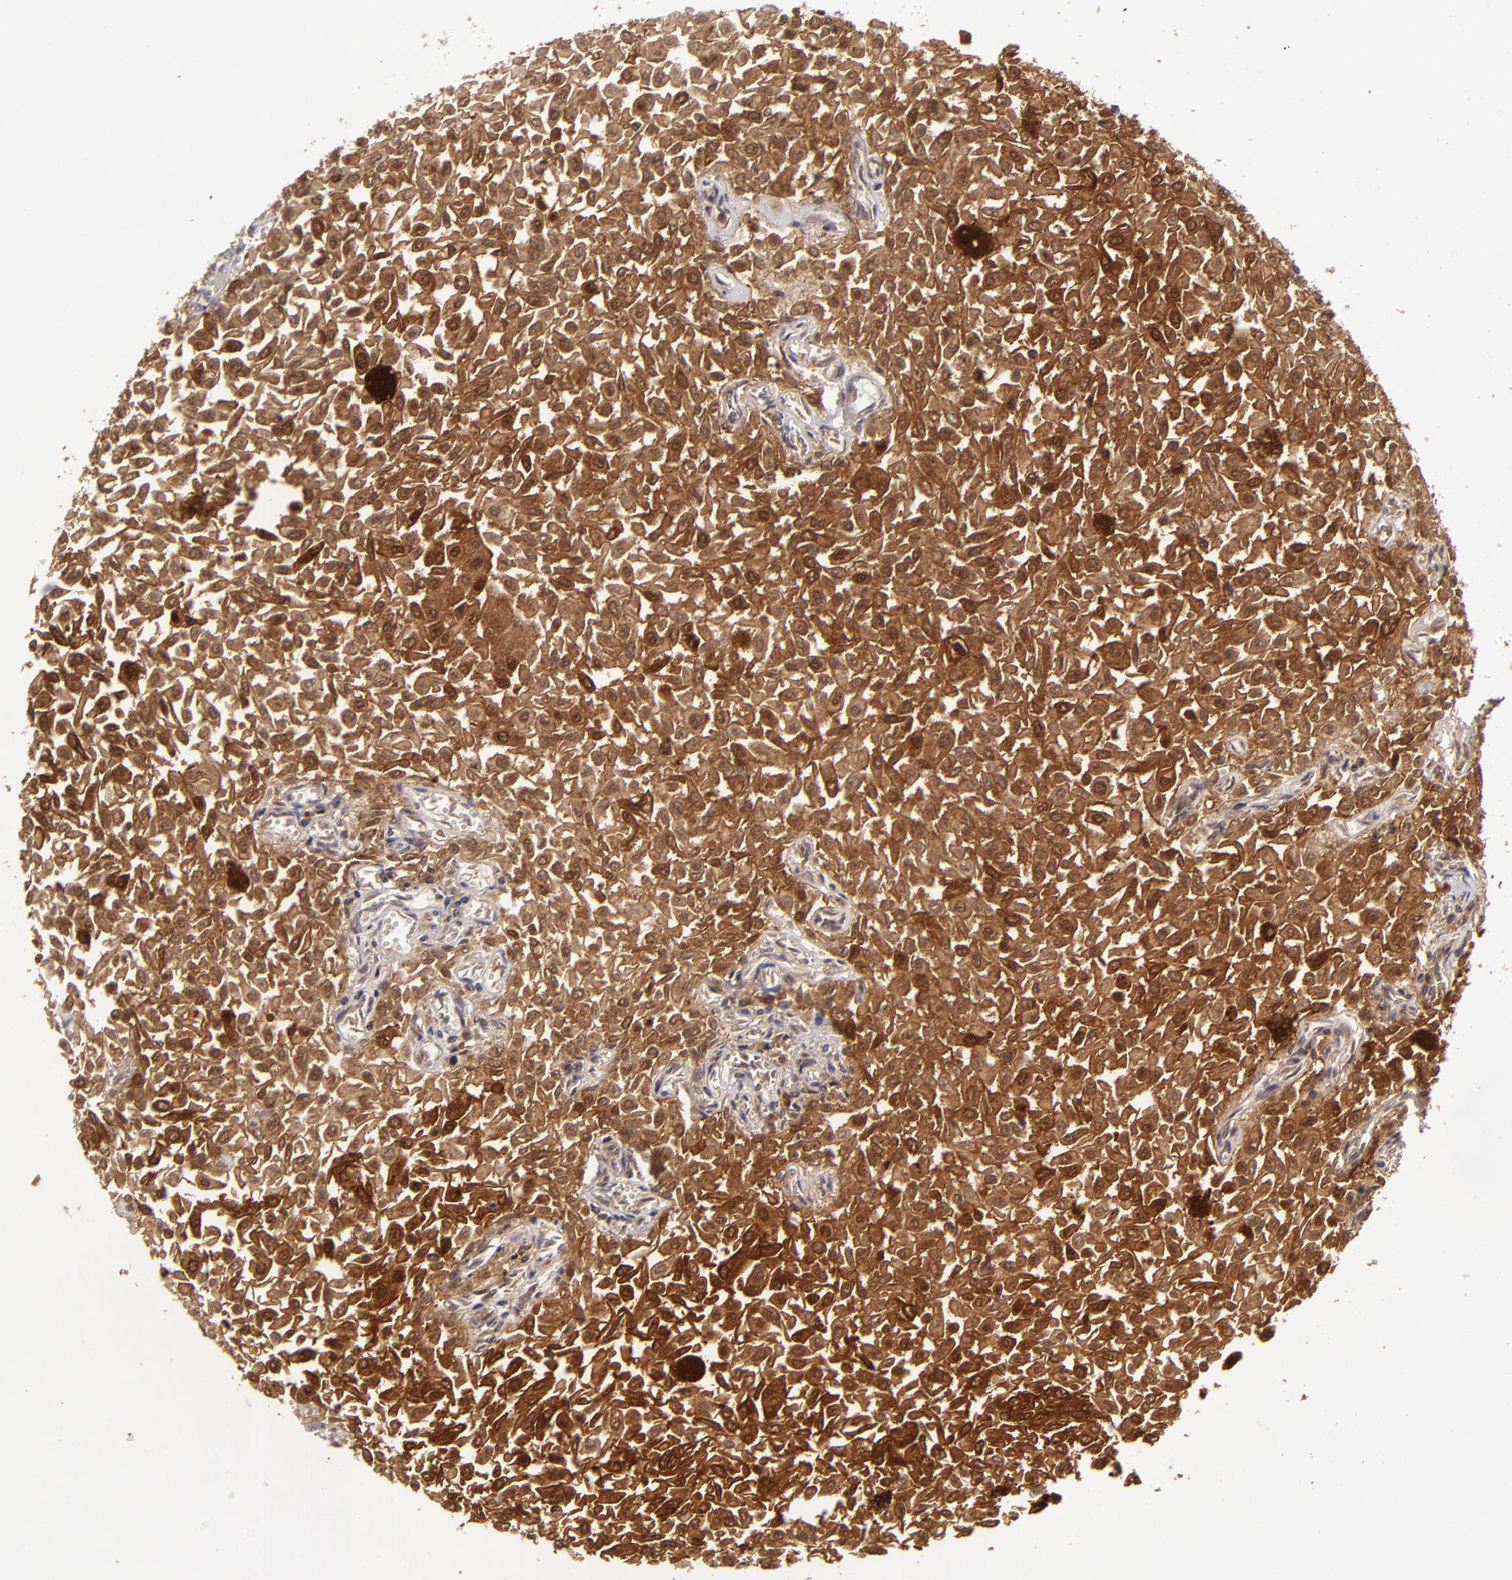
{"staining": {"intensity": "strong", "quantity": ">75%", "location": "cytoplasmic/membranous"}, "tissue": "urothelial cancer", "cell_type": "Tumor cells", "image_type": "cancer", "snomed": [{"axis": "morphology", "description": "Urothelial carcinoma, Low grade"}, {"axis": "topography", "description": "Urinary bladder"}], "caption": "Urothelial cancer stained with a protein marker demonstrates strong staining in tumor cells.", "gene": "SH2D4A", "patient": {"sex": "male", "age": 64}}